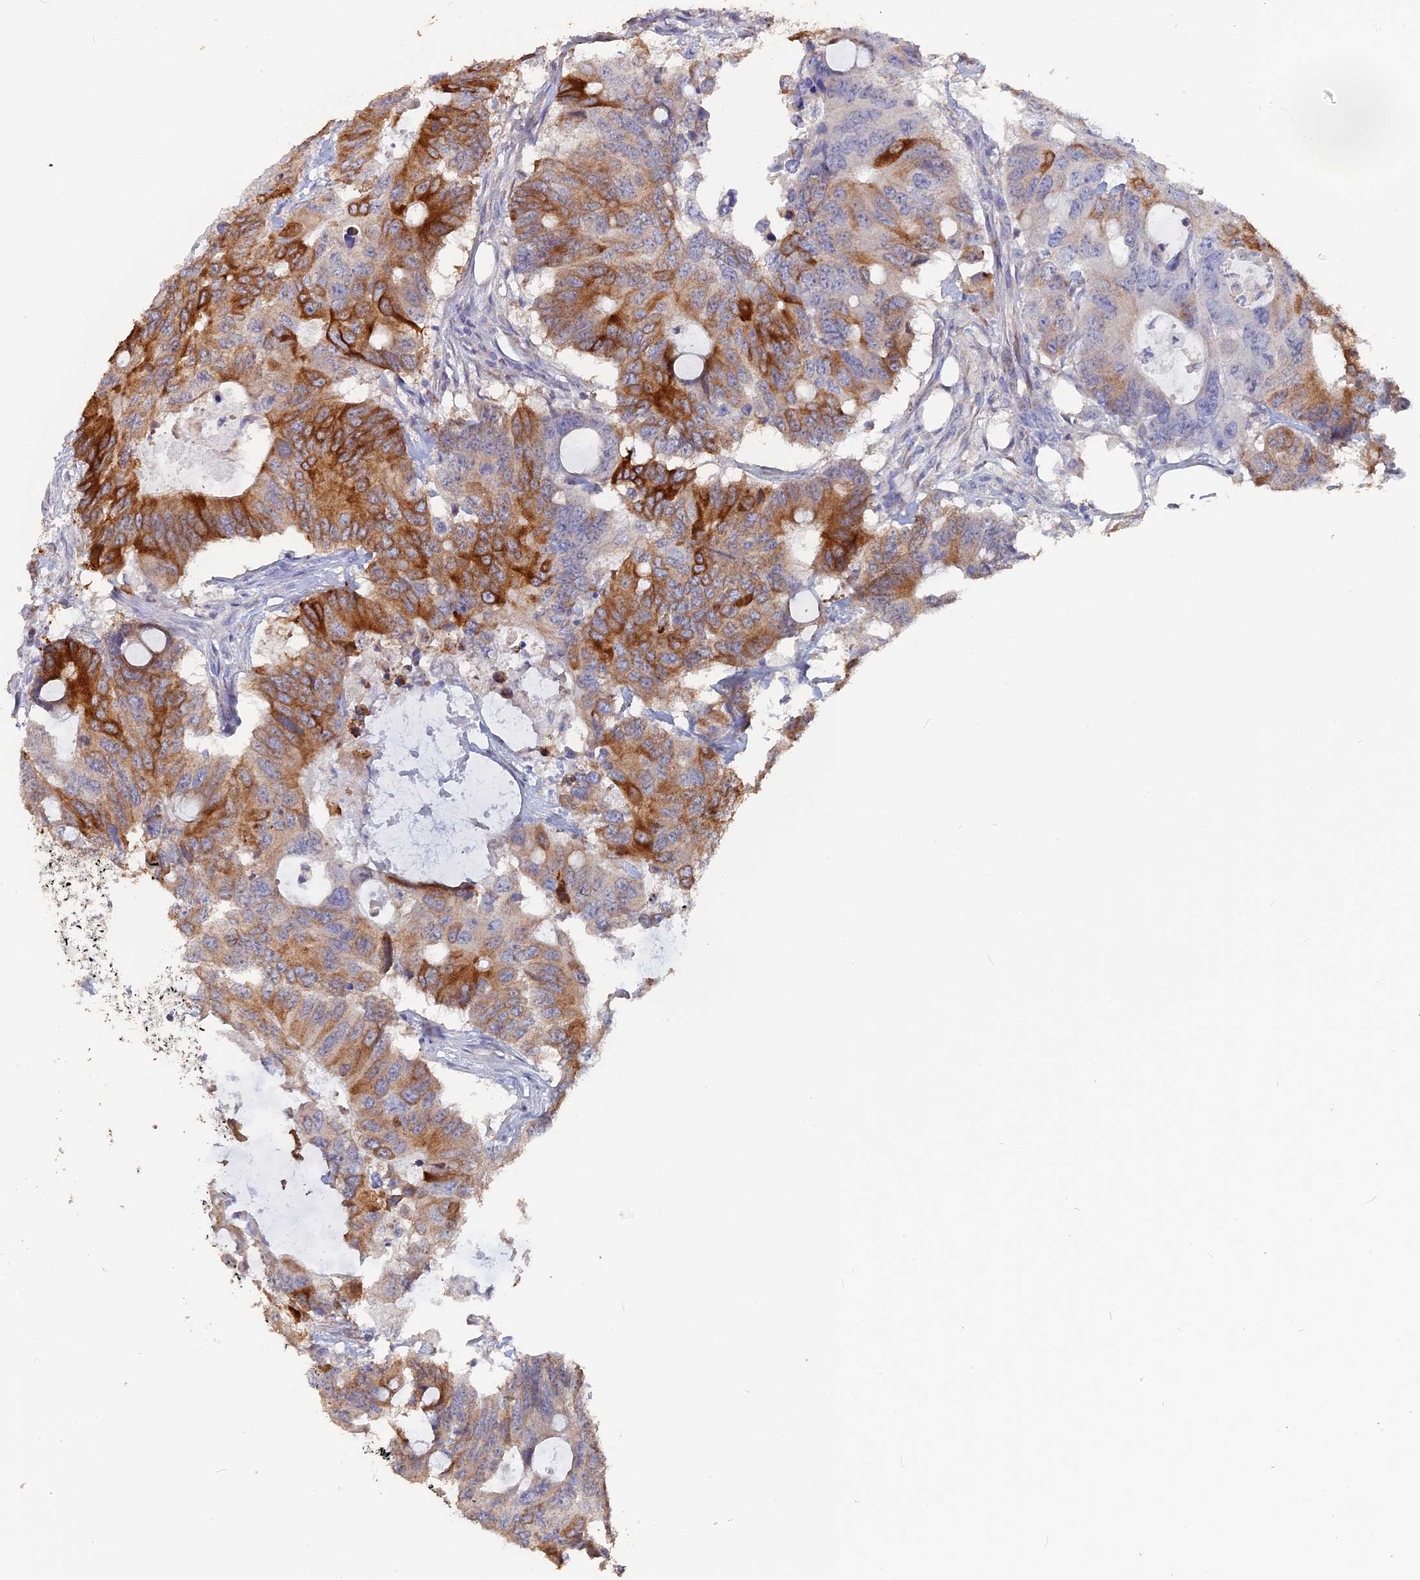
{"staining": {"intensity": "strong", "quantity": "25%-75%", "location": "cytoplasmic/membranous"}, "tissue": "colorectal cancer", "cell_type": "Tumor cells", "image_type": "cancer", "snomed": [{"axis": "morphology", "description": "Adenocarcinoma, NOS"}, {"axis": "topography", "description": "Colon"}], "caption": "DAB immunohistochemical staining of colorectal cancer (adenocarcinoma) demonstrates strong cytoplasmic/membranous protein staining in about 25%-75% of tumor cells. Using DAB (brown) and hematoxylin (blue) stains, captured at high magnification using brightfield microscopy.", "gene": "SEMG2", "patient": {"sex": "male", "age": 71}}